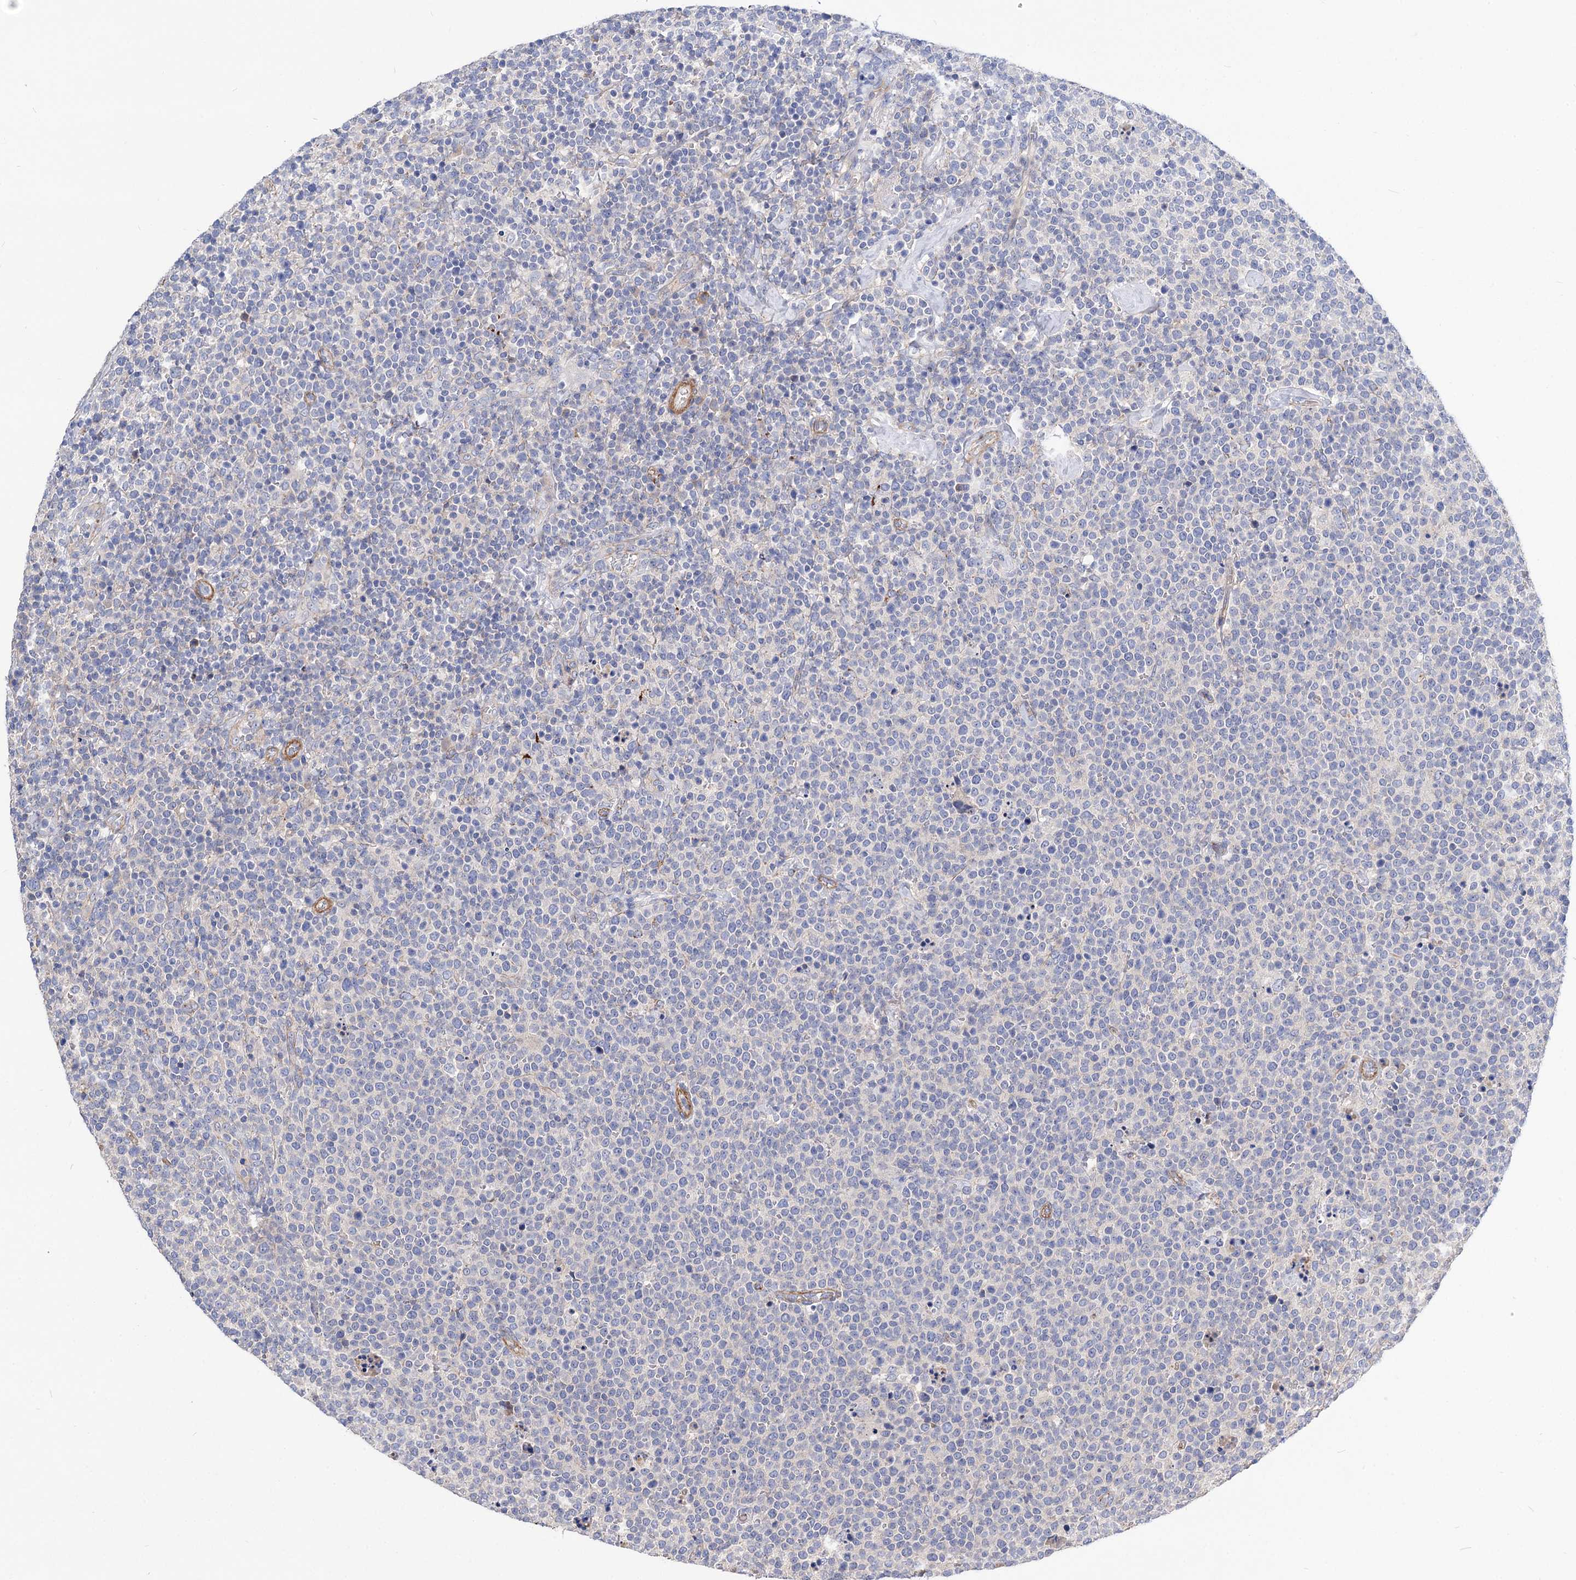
{"staining": {"intensity": "negative", "quantity": "none", "location": "none"}, "tissue": "lymphoma", "cell_type": "Tumor cells", "image_type": "cancer", "snomed": [{"axis": "morphology", "description": "Malignant lymphoma, non-Hodgkin's type, High grade"}, {"axis": "topography", "description": "Lymph node"}], "caption": "IHC photomicrograph of human lymphoma stained for a protein (brown), which reveals no positivity in tumor cells.", "gene": "NUDCD2", "patient": {"sex": "male", "age": 61}}